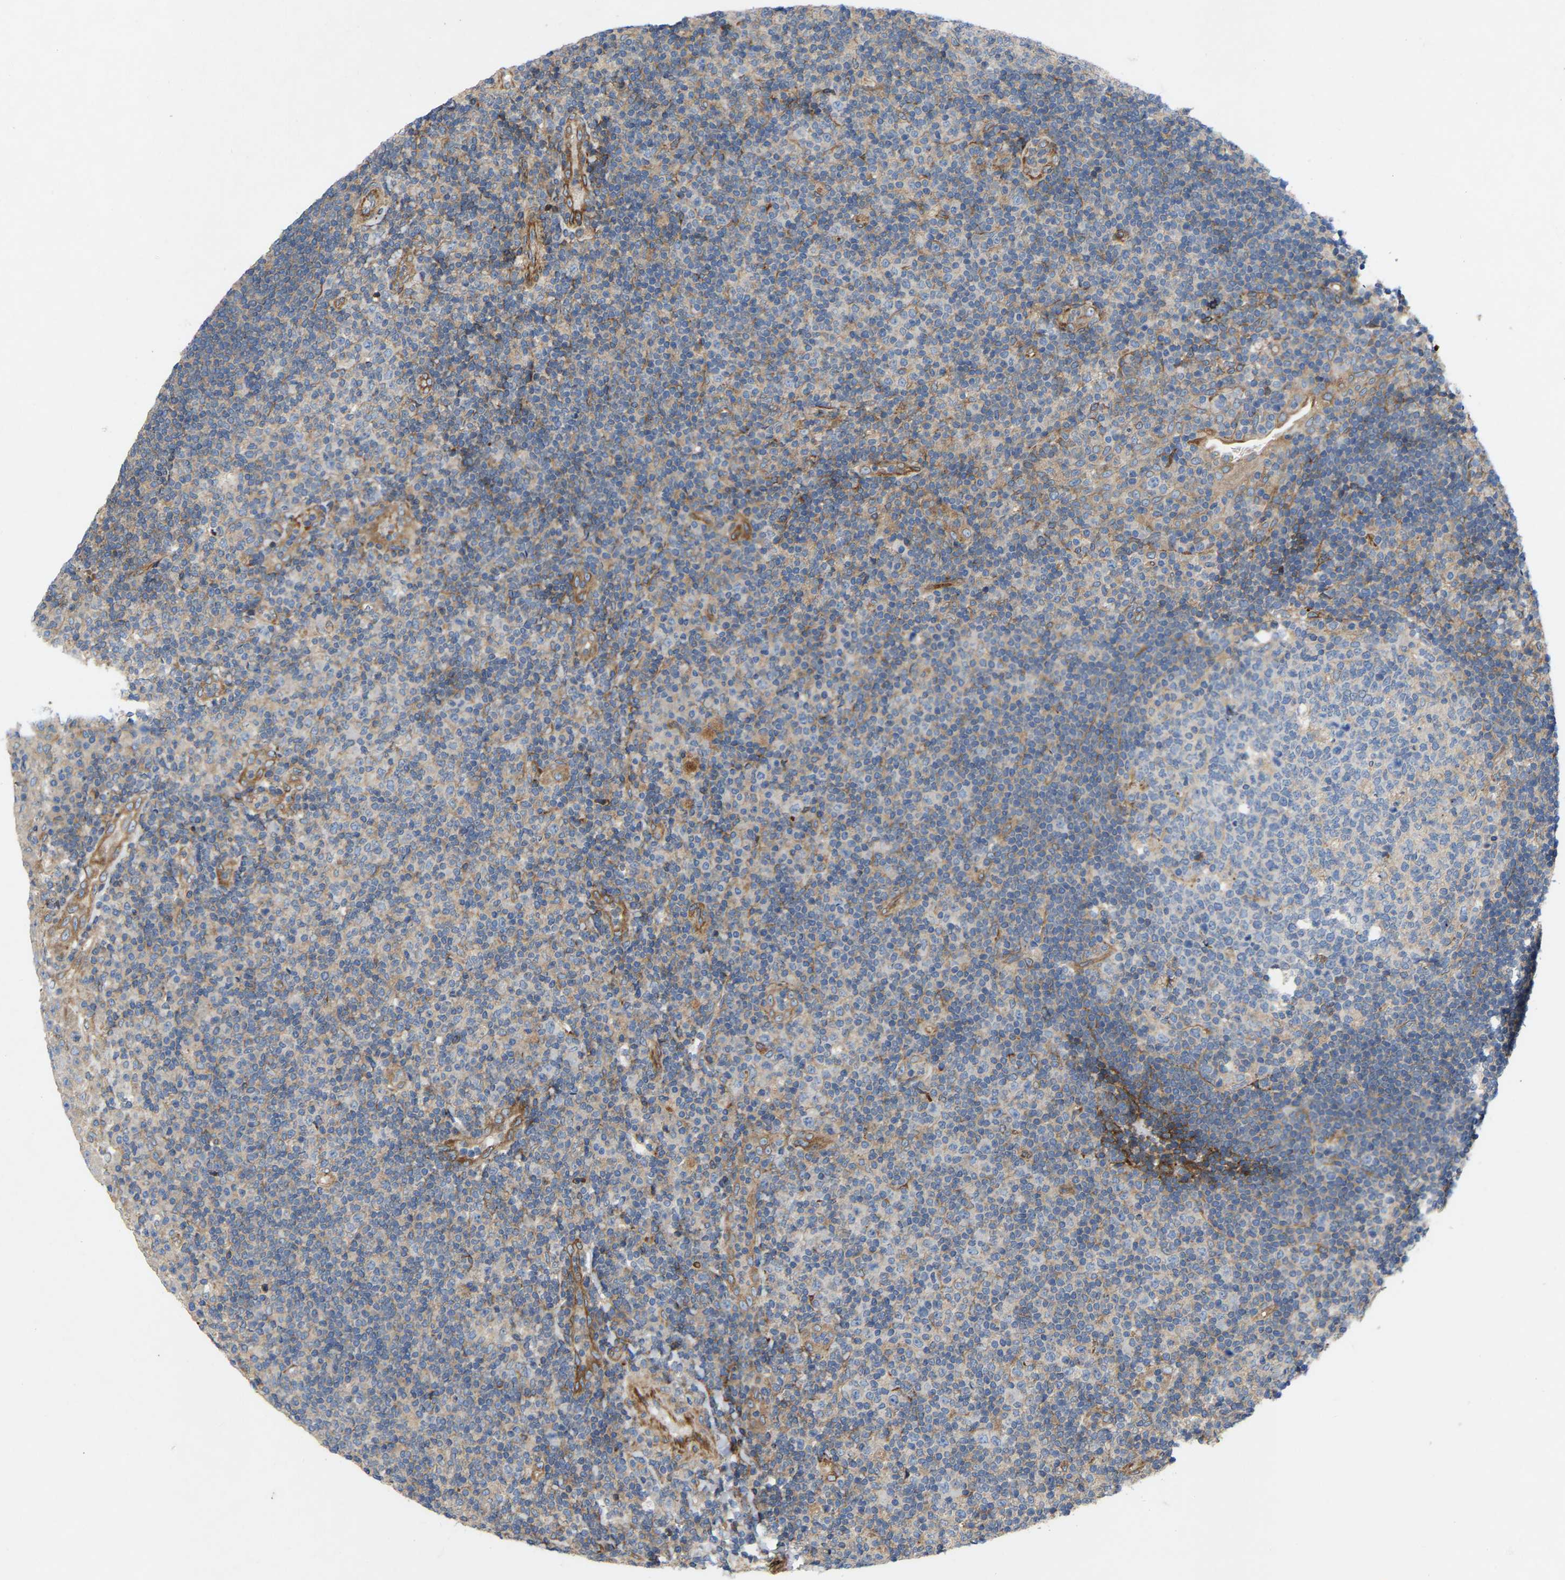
{"staining": {"intensity": "weak", "quantity": "<25%", "location": "cytoplasmic/membranous"}, "tissue": "tonsil", "cell_type": "Germinal center cells", "image_type": "normal", "snomed": [{"axis": "morphology", "description": "Normal tissue, NOS"}, {"axis": "topography", "description": "Tonsil"}], "caption": "A micrograph of human tonsil is negative for staining in germinal center cells. (DAB (3,3'-diaminobenzidine) immunohistochemistry (IHC) with hematoxylin counter stain).", "gene": "TOR1B", "patient": {"sex": "female", "age": 40}}